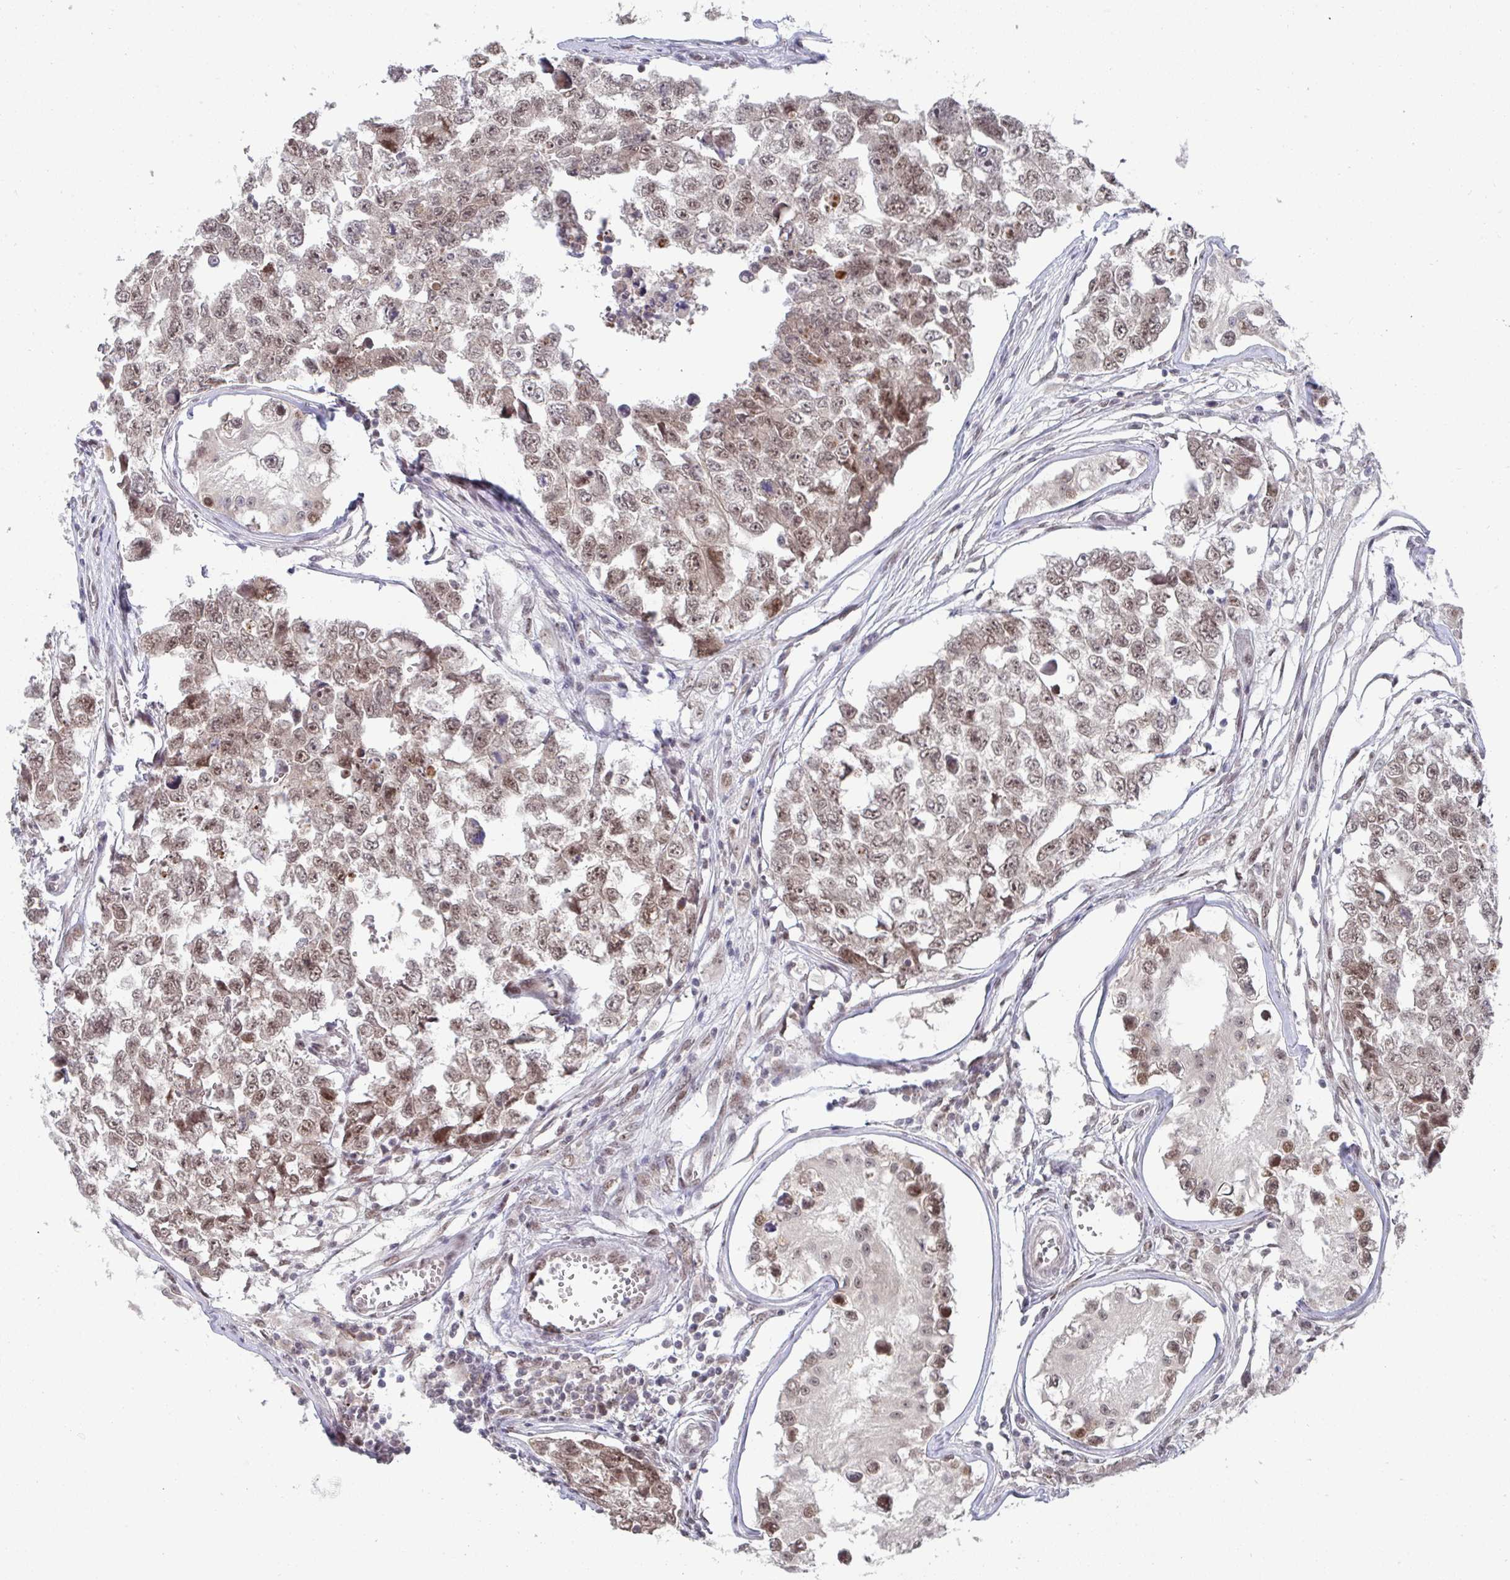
{"staining": {"intensity": "moderate", "quantity": ">75%", "location": "nuclear"}, "tissue": "testis cancer", "cell_type": "Tumor cells", "image_type": "cancer", "snomed": [{"axis": "morphology", "description": "Carcinoma, Embryonal, NOS"}, {"axis": "topography", "description": "Testis"}], "caption": "Immunohistochemical staining of human testis cancer demonstrates medium levels of moderate nuclear protein positivity in about >75% of tumor cells.", "gene": "JMJD1C", "patient": {"sex": "male", "age": 18}}